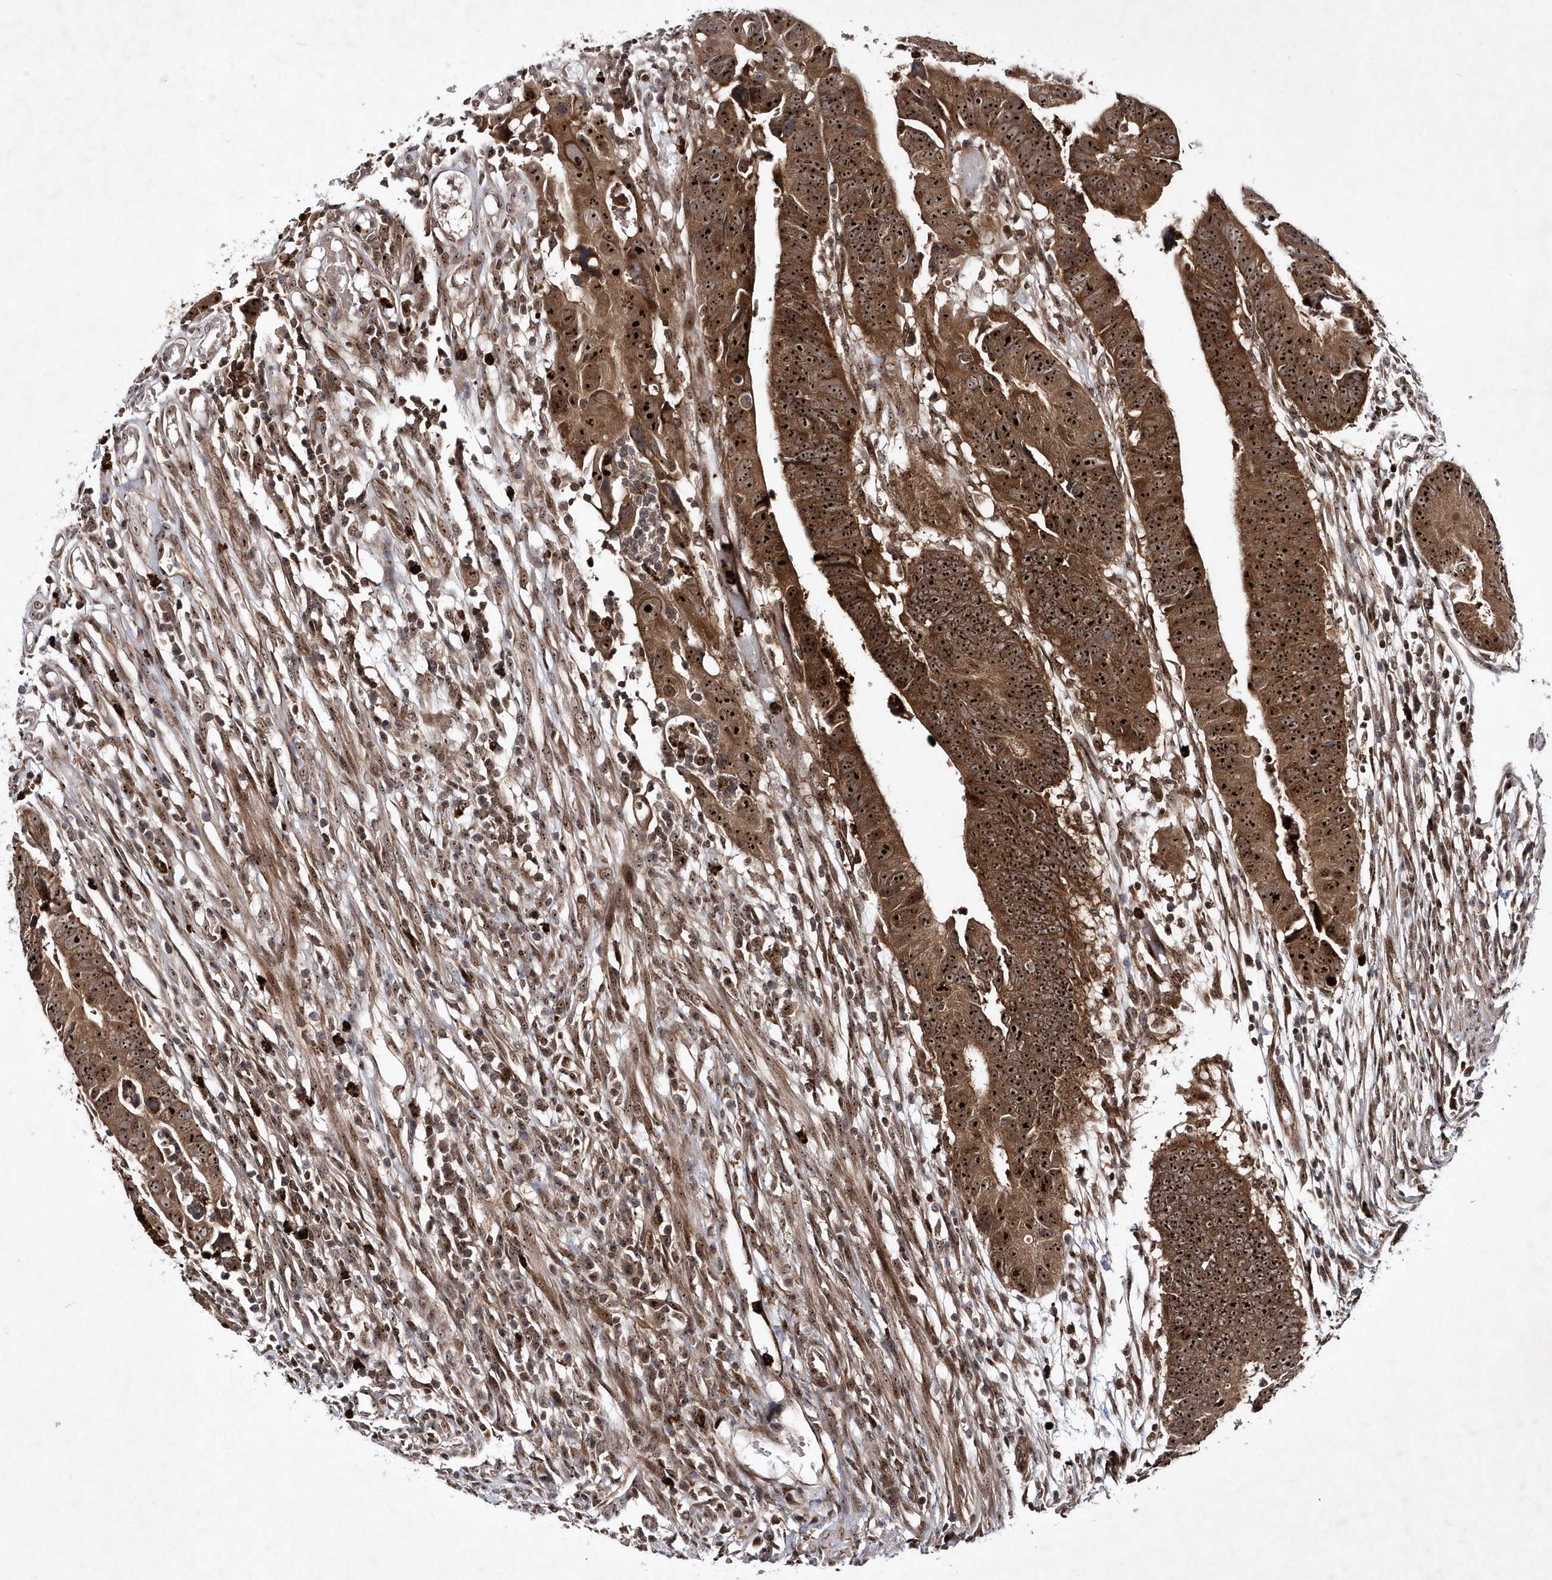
{"staining": {"intensity": "strong", "quantity": ">75%", "location": "cytoplasmic/membranous,nuclear"}, "tissue": "colorectal cancer", "cell_type": "Tumor cells", "image_type": "cancer", "snomed": [{"axis": "morphology", "description": "Adenocarcinoma, NOS"}, {"axis": "topography", "description": "Rectum"}], "caption": "Adenocarcinoma (colorectal) stained with a protein marker shows strong staining in tumor cells.", "gene": "SOWAHB", "patient": {"sex": "female", "age": 65}}